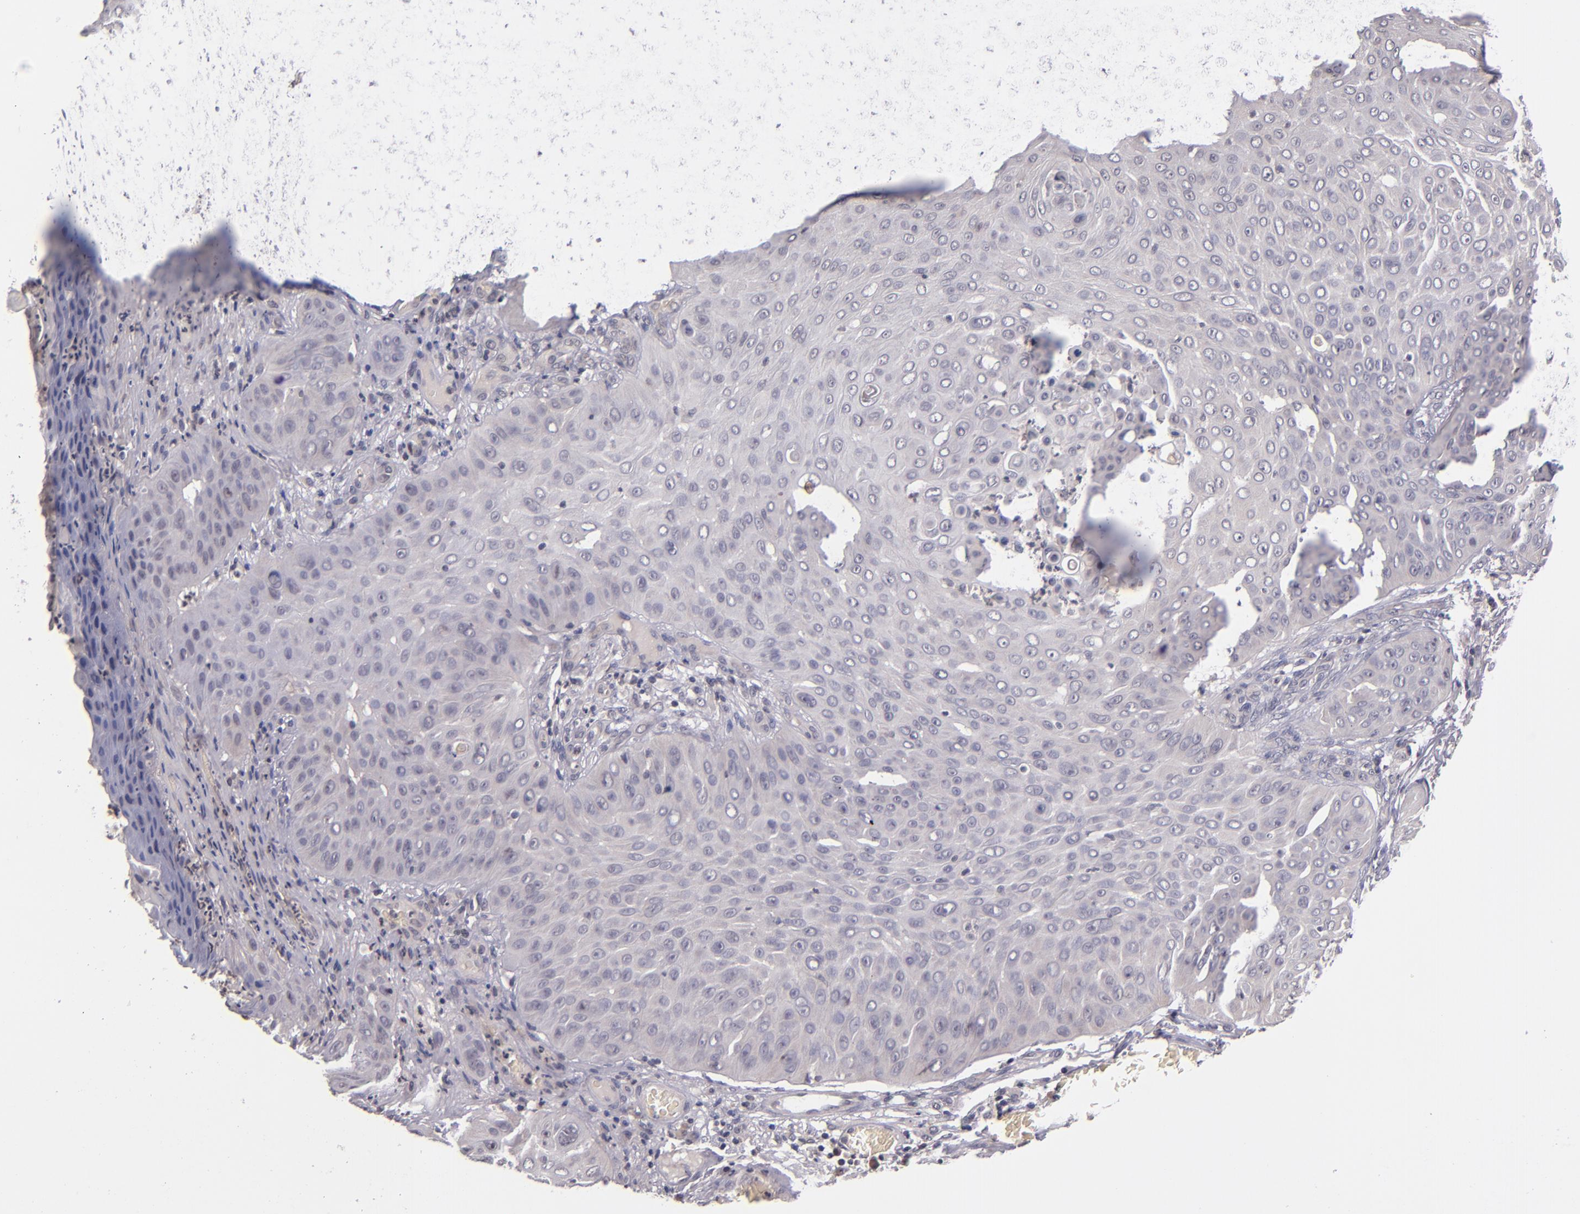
{"staining": {"intensity": "negative", "quantity": "none", "location": "none"}, "tissue": "skin cancer", "cell_type": "Tumor cells", "image_type": "cancer", "snomed": [{"axis": "morphology", "description": "Squamous cell carcinoma, NOS"}, {"axis": "topography", "description": "Skin"}], "caption": "Histopathology image shows no significant protein expression in tumor cells of skin squamous cell carcinoma.", "gene": "TSC2", "patient": {"sex": "male", "age": 82}}